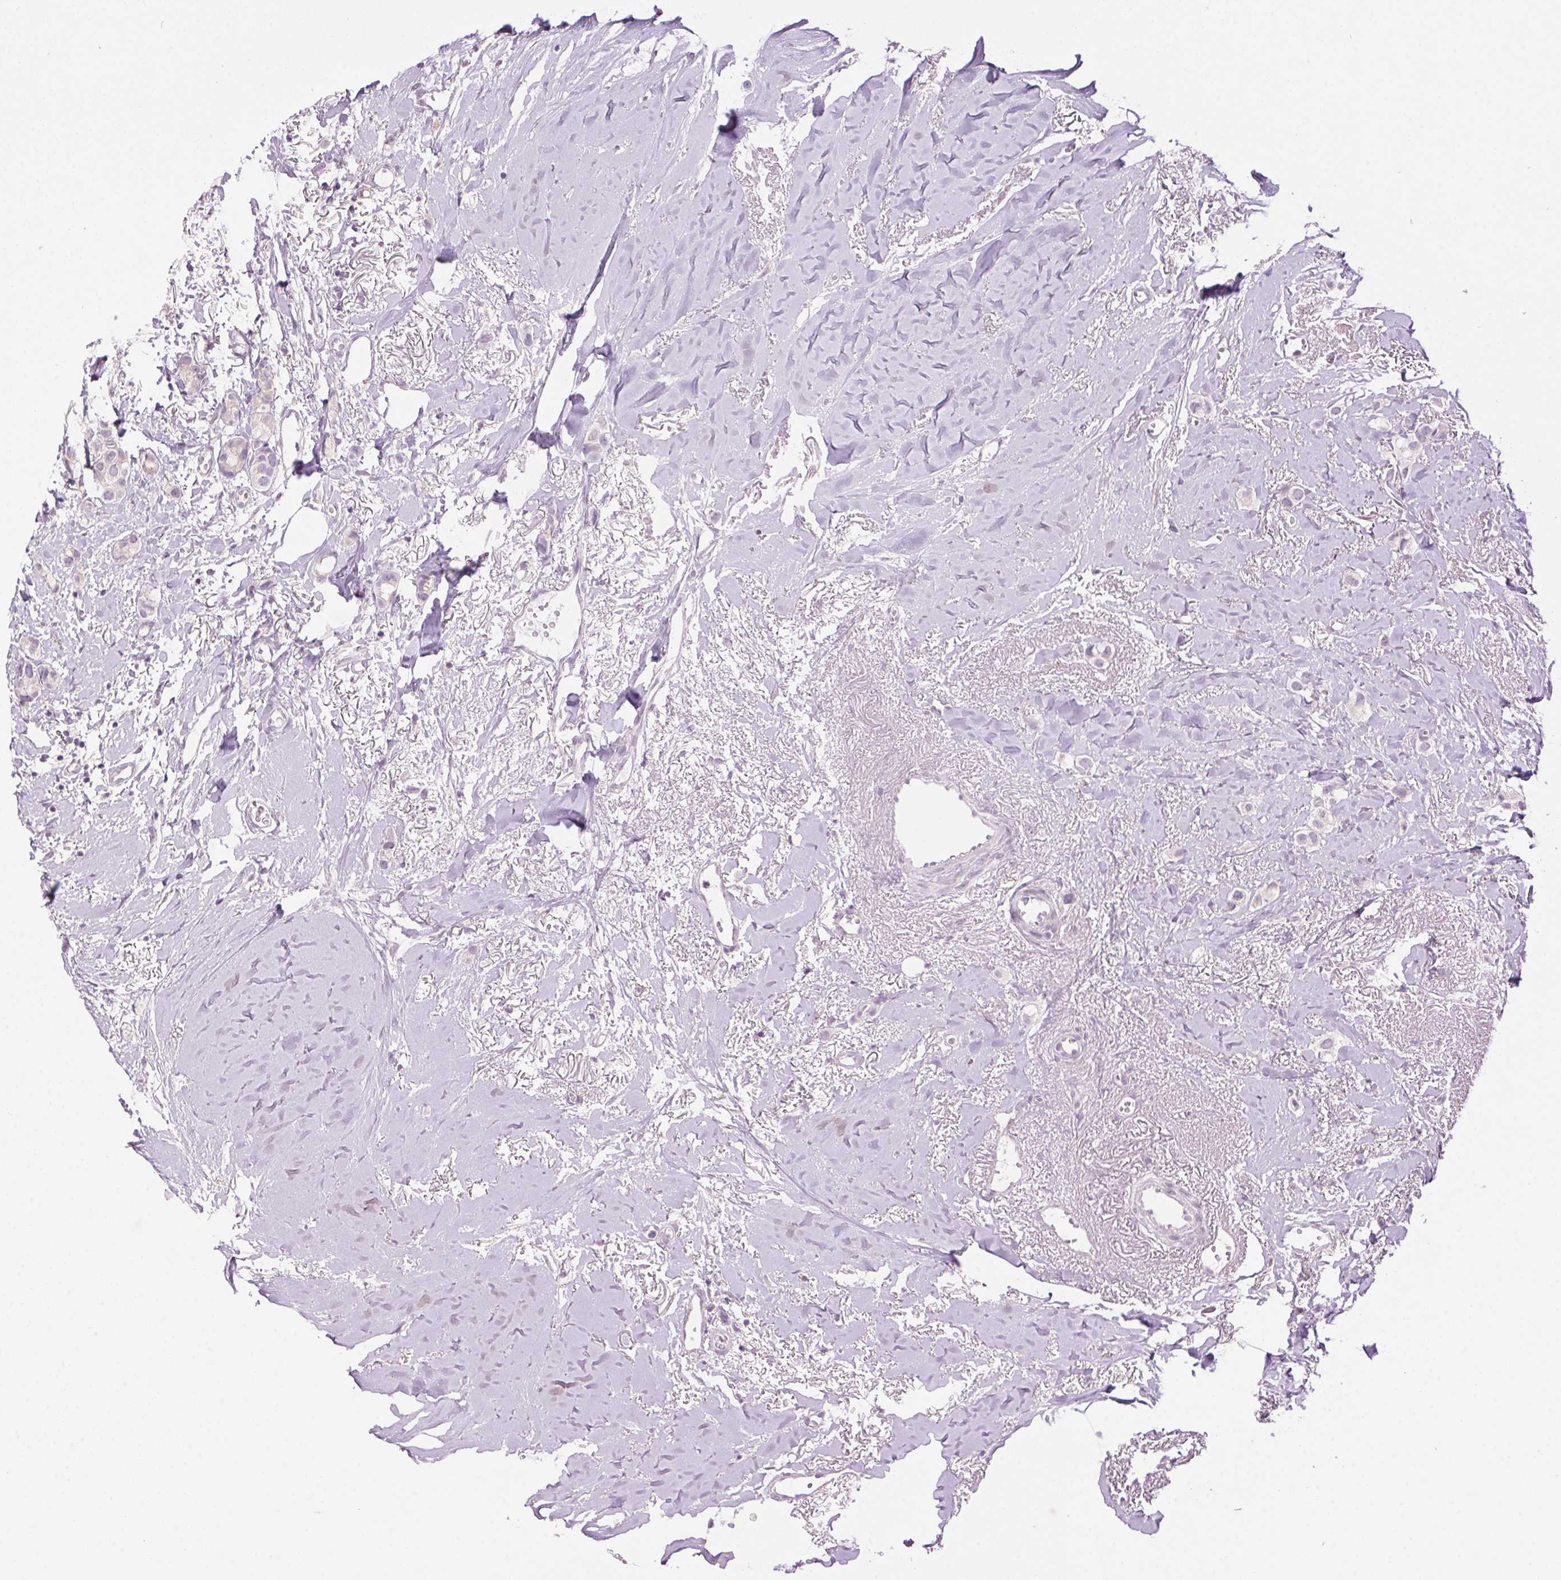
{"staining": {"intensity": "negative", "quantity": "none", "location": "none"}, "tissue": "breast cancer", "cell_type": "Tumor cells", "image_type": "cancer", "snomed": [{"axis": "morphology", "description": "Duct carcinoma"}, {"axis": "topography", "description": "Breast"}], "caption": "This is a histopathology image of immunohistochemistry (IHC) staining of intraductal carcinoma (breast), which shows no staining in tumor cells.", "gene": "SMIM13", "patient": {"sex": "female", "age": 85}}